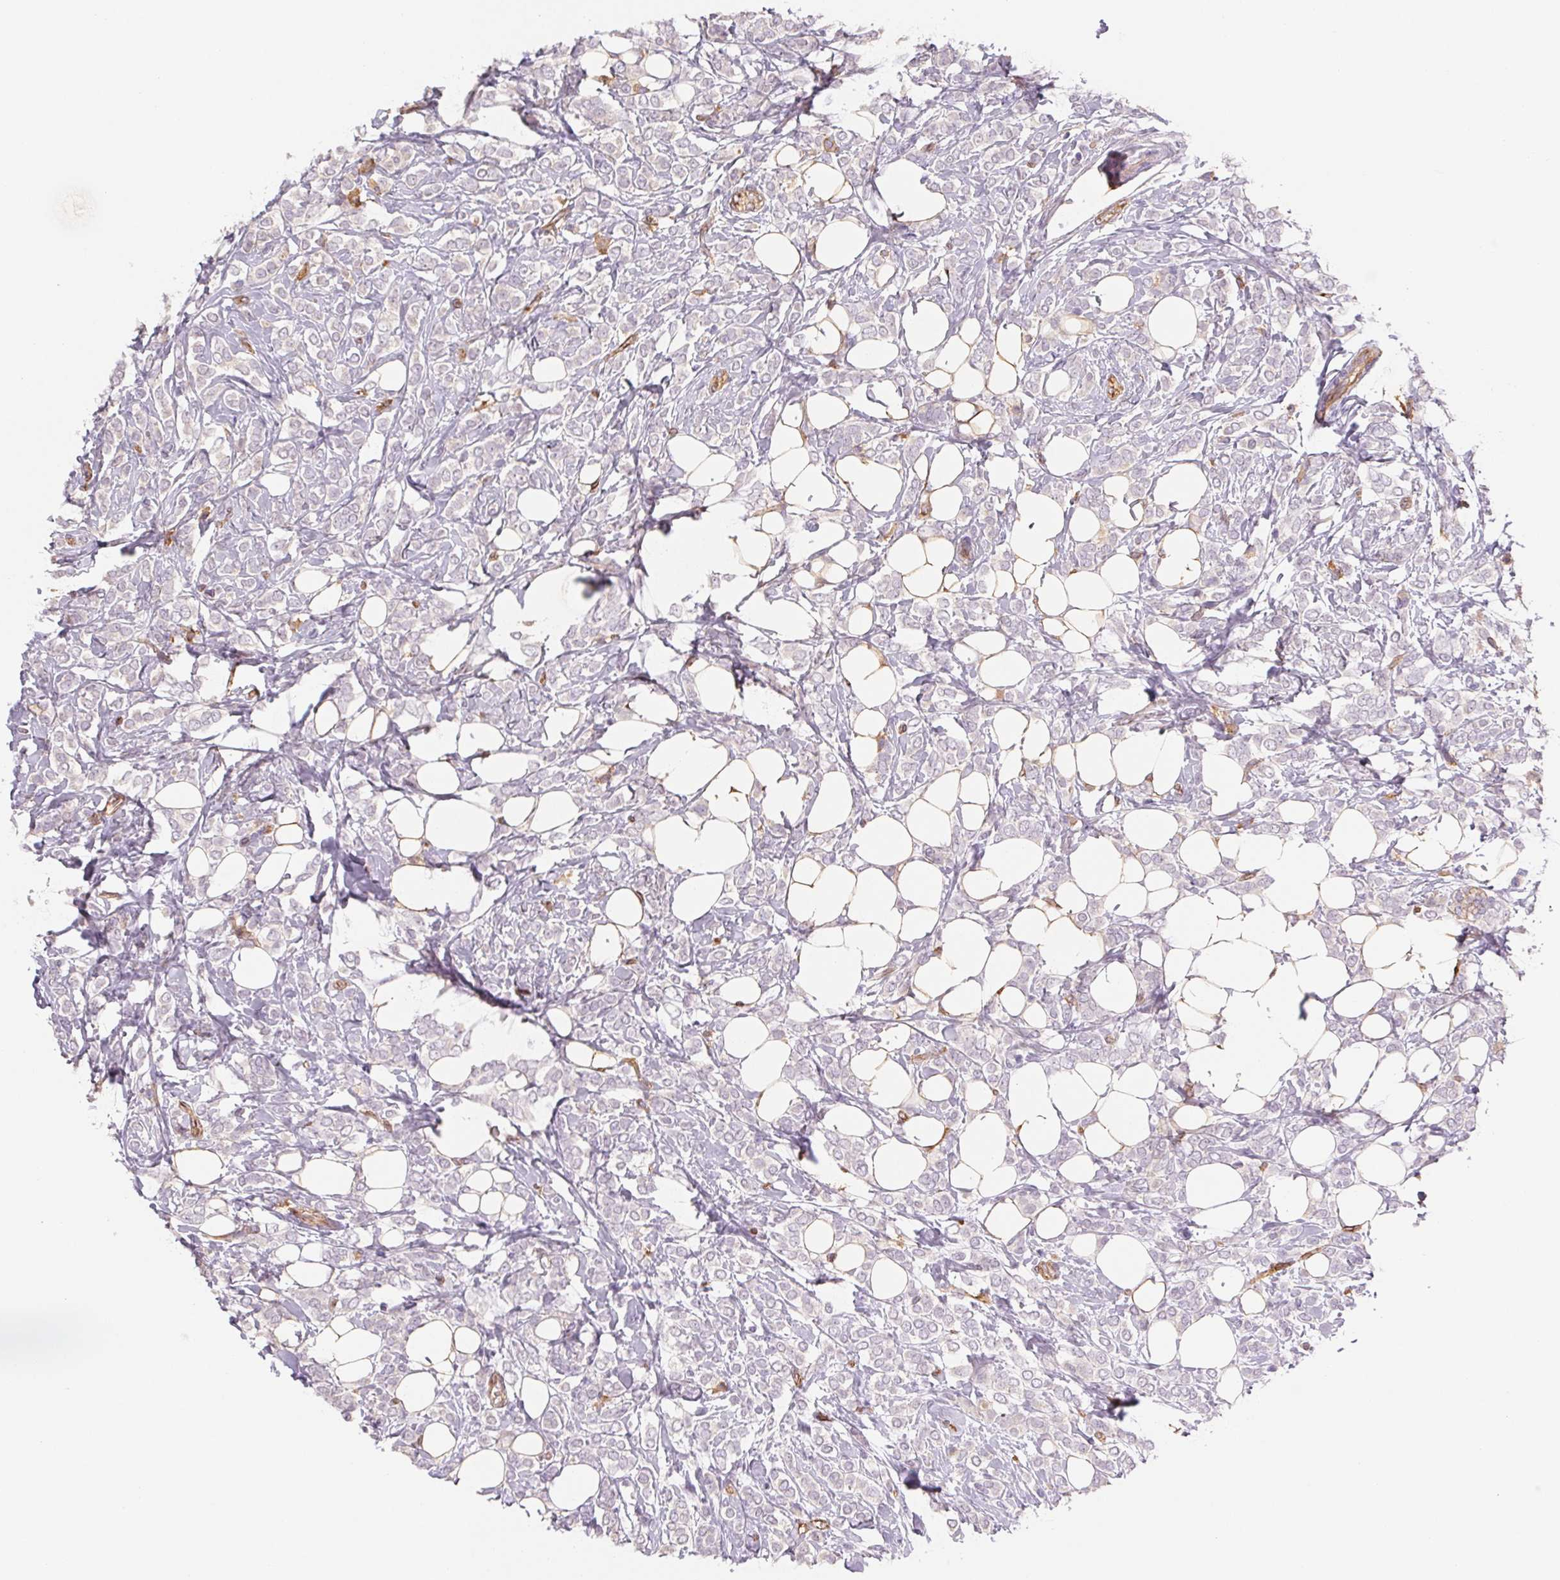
{"staining": {"intensity": "negative", "quantity": "none", "location": "none"}, "tissue": "breast cancer", "cell_type": "Tumor cells", "image_type": "cancer", "snomed": [{"axis": "morphology", "description": "Lobular carcinoma"}, {"axis": "topography", "description": "Breast"}], "caption": "Breast cancer (lobular carcinoma) was stained to show a protein in brown. There is no significant staining in tumor cells.", "gene": "ANKRD13B", "patient": {"sex": "female", "age": 49}}